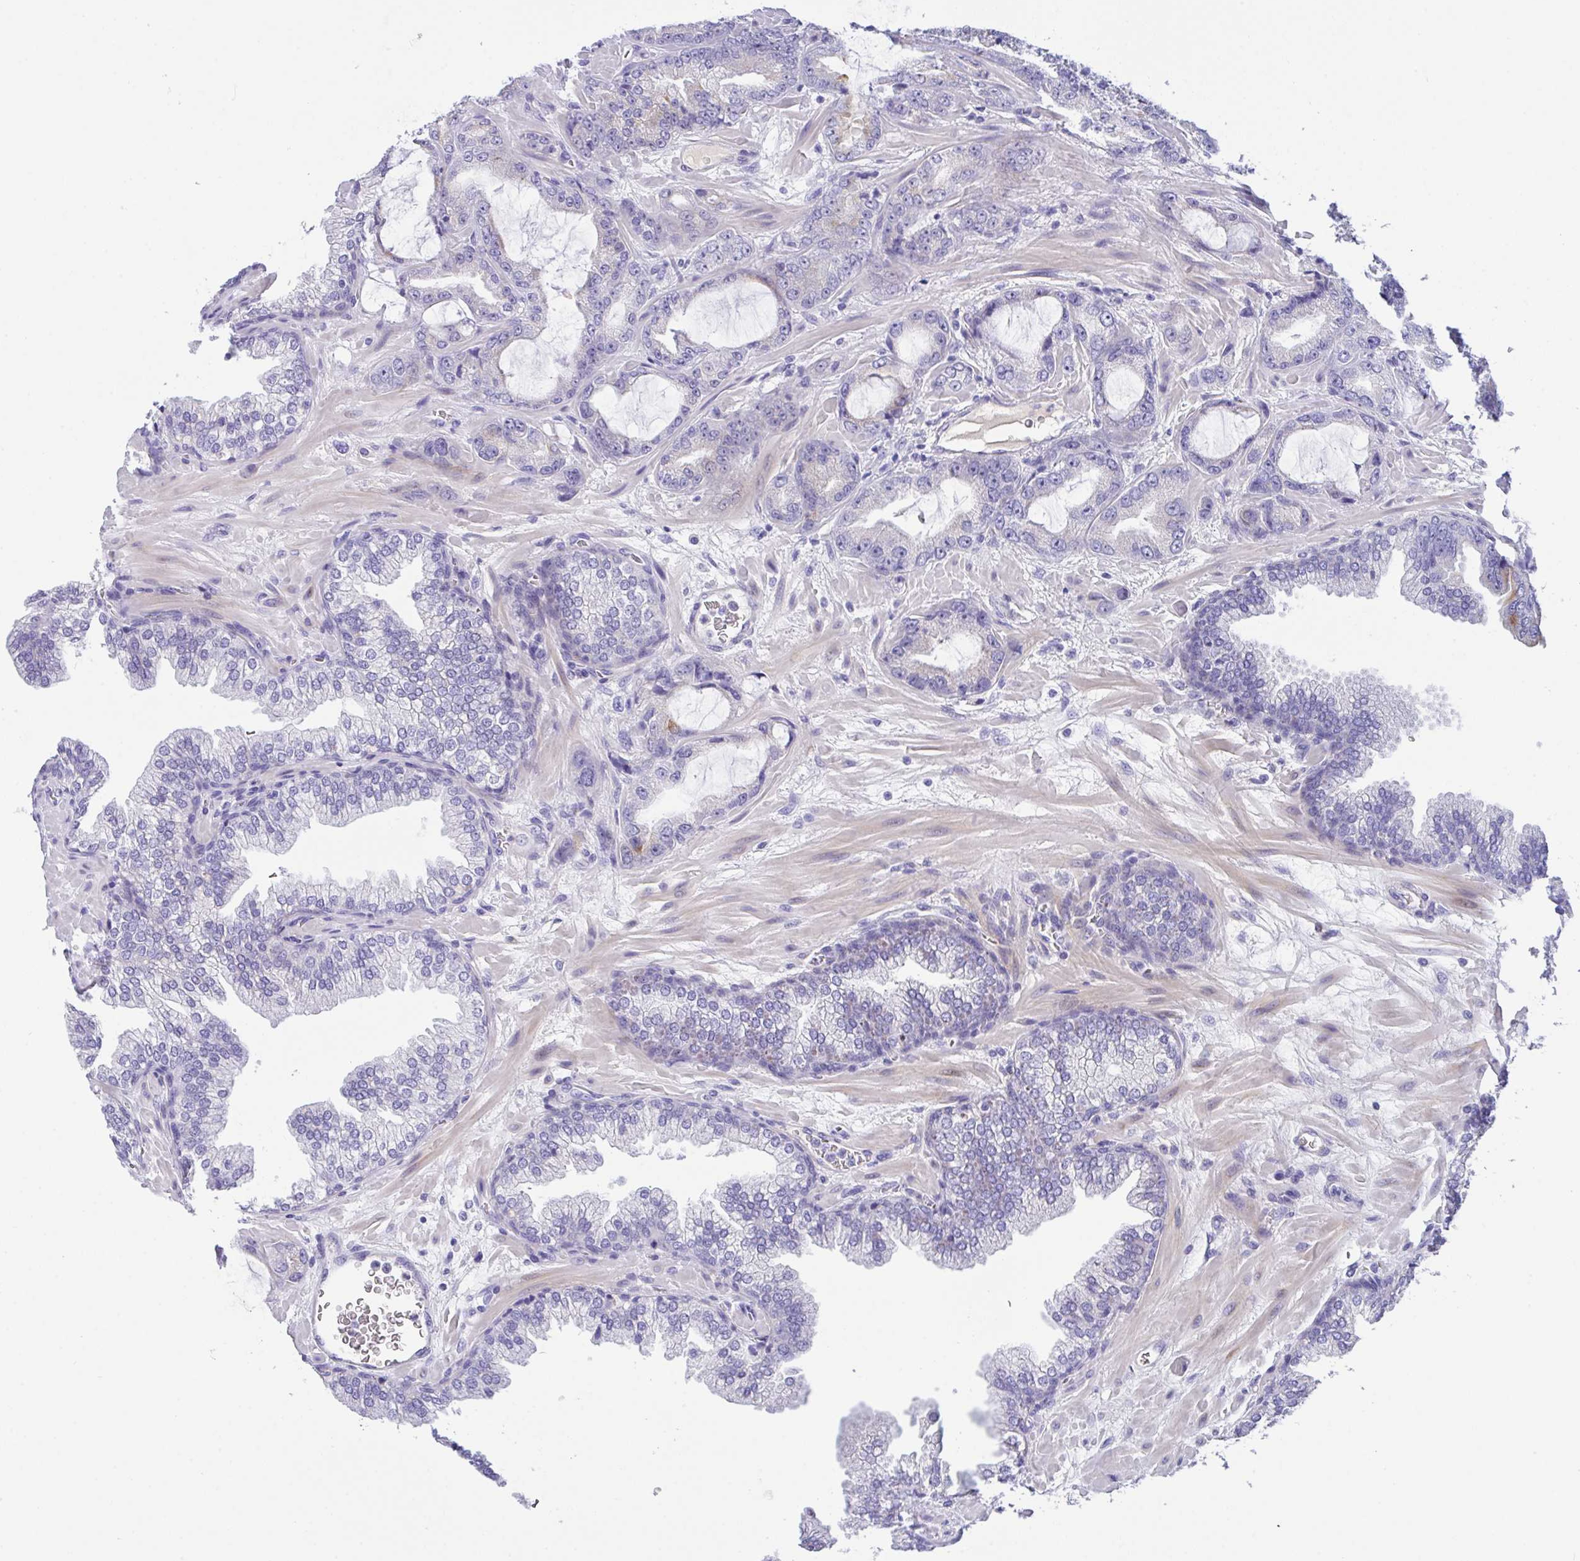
{"staining": {"intensity": "moderate", "quantity": "<25%", "location": "cytoplasmic/membranous"}, "tissue": "prostate cancer", "cell_type": "Tumor cells", "image_type": "cancer", "snomed": [{"axis": "morphology", "description": "Adenocarcinoma, High grade"}, {"axis": "topography", "description": "Prostate"}], "caption": "Immunohistochemistry (IHC) micrograph of human high-grade adenocarcinoma (prostate) stained for a protein (brown), which reveals low levels of moderate cytoplasmic/membranous staining in about <25% of tumor cells.", "gene": "FBXL20", "patient": {"sex": "male", "age": 68}}